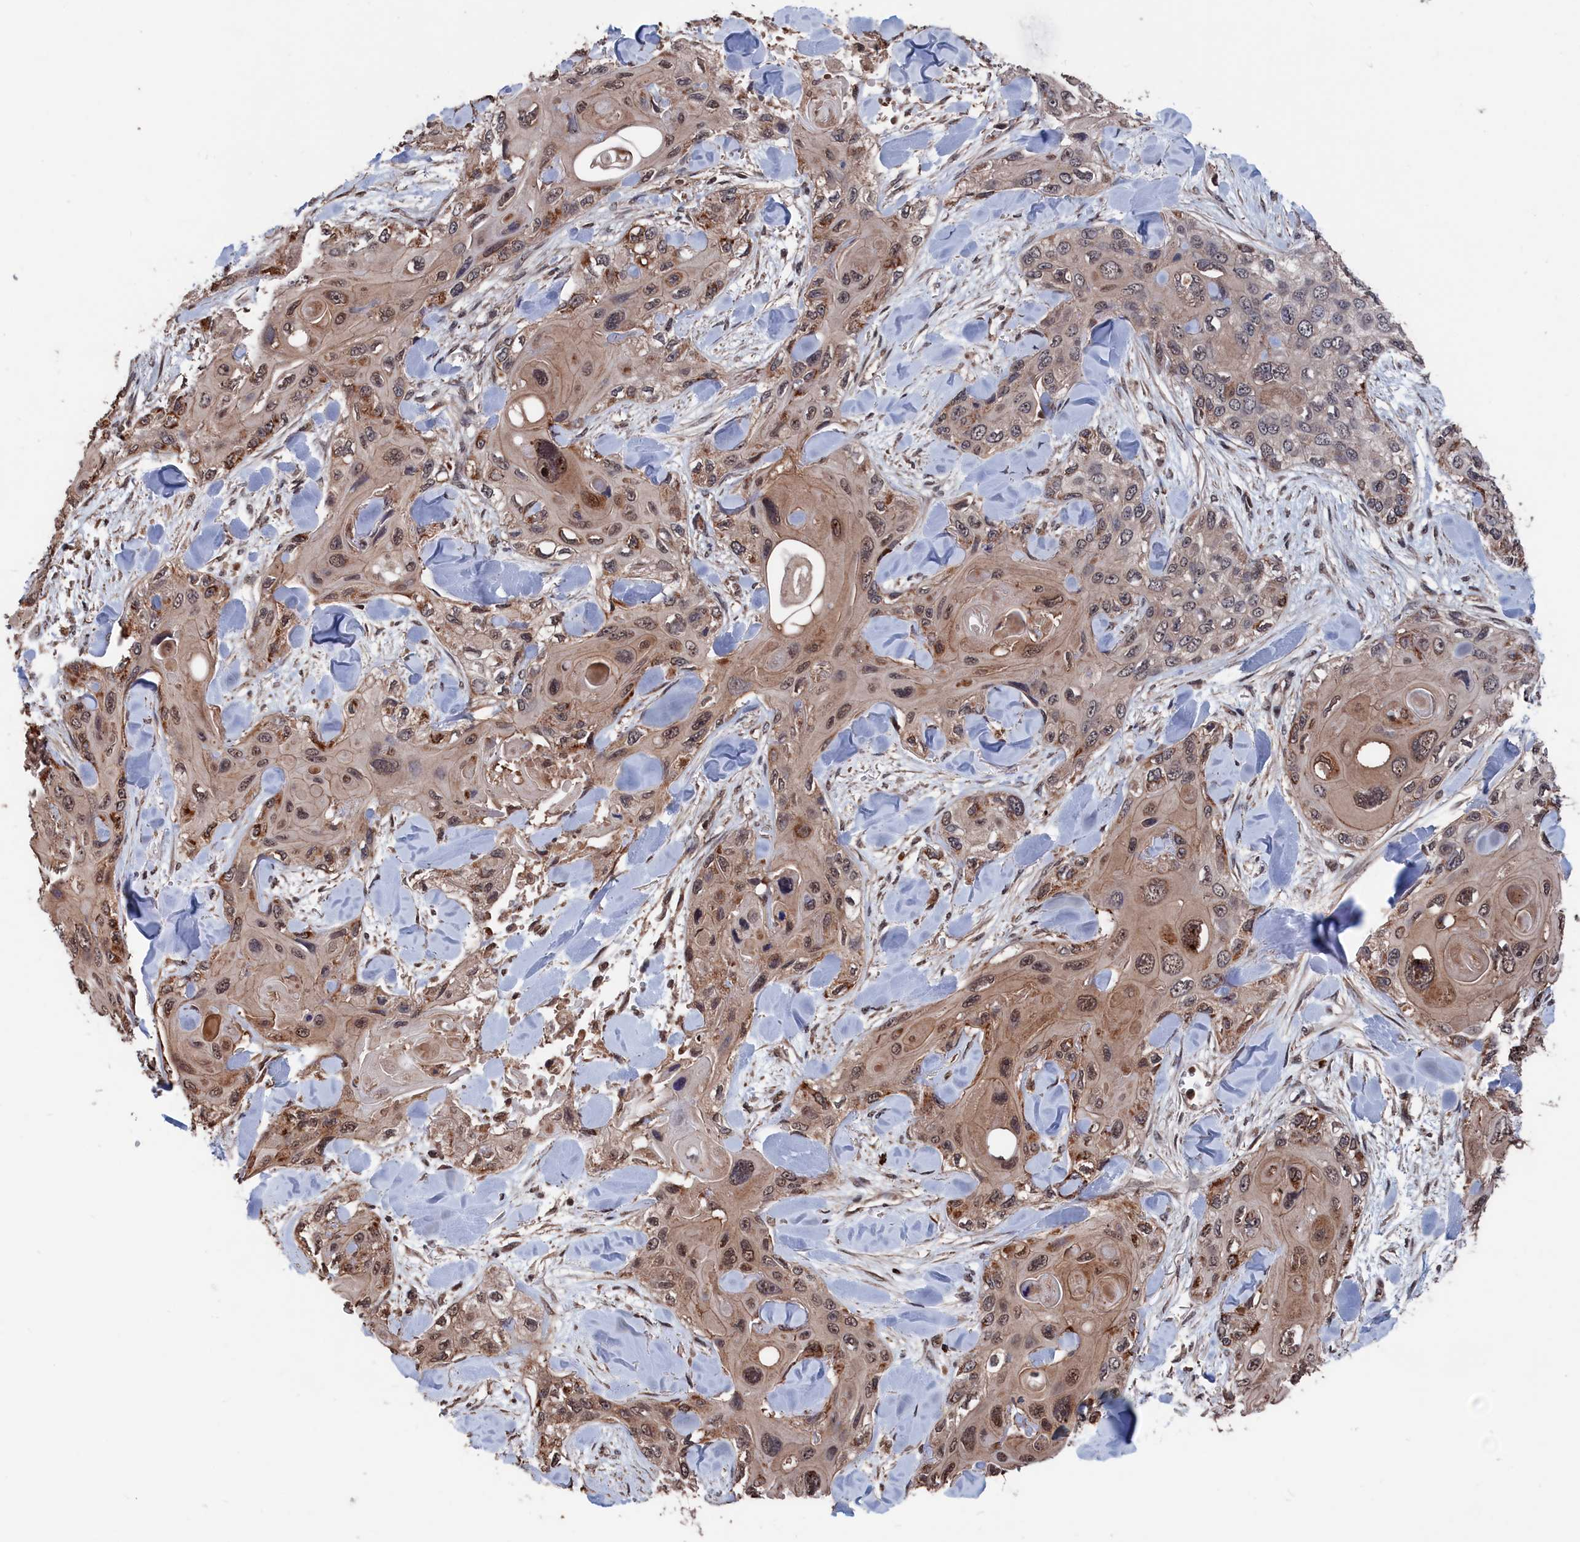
{"staining": {"intensity": "moderate", "quantity": ">75%", "location": "nuclear"}, "tissue": "skin cancer", "cell_type": "Tumor cells", "image_type": "cancer", "snomed": [{"axis": "morphology", "description": "Normal tissue, NOS"}, {"axis": "morphology", "description": "Squamous cell carcinoma, NOS"}, {"axis": "topography", "description": "Skin"}], "caption": "Squamous cell carcinoma (skin) tissue shows moderate nuclear staining in approximately >75% of tumor cells, visualized by immunohistochemistry.", "gene": "PDE12", "patient": {"sex": "male", "age": 72}}